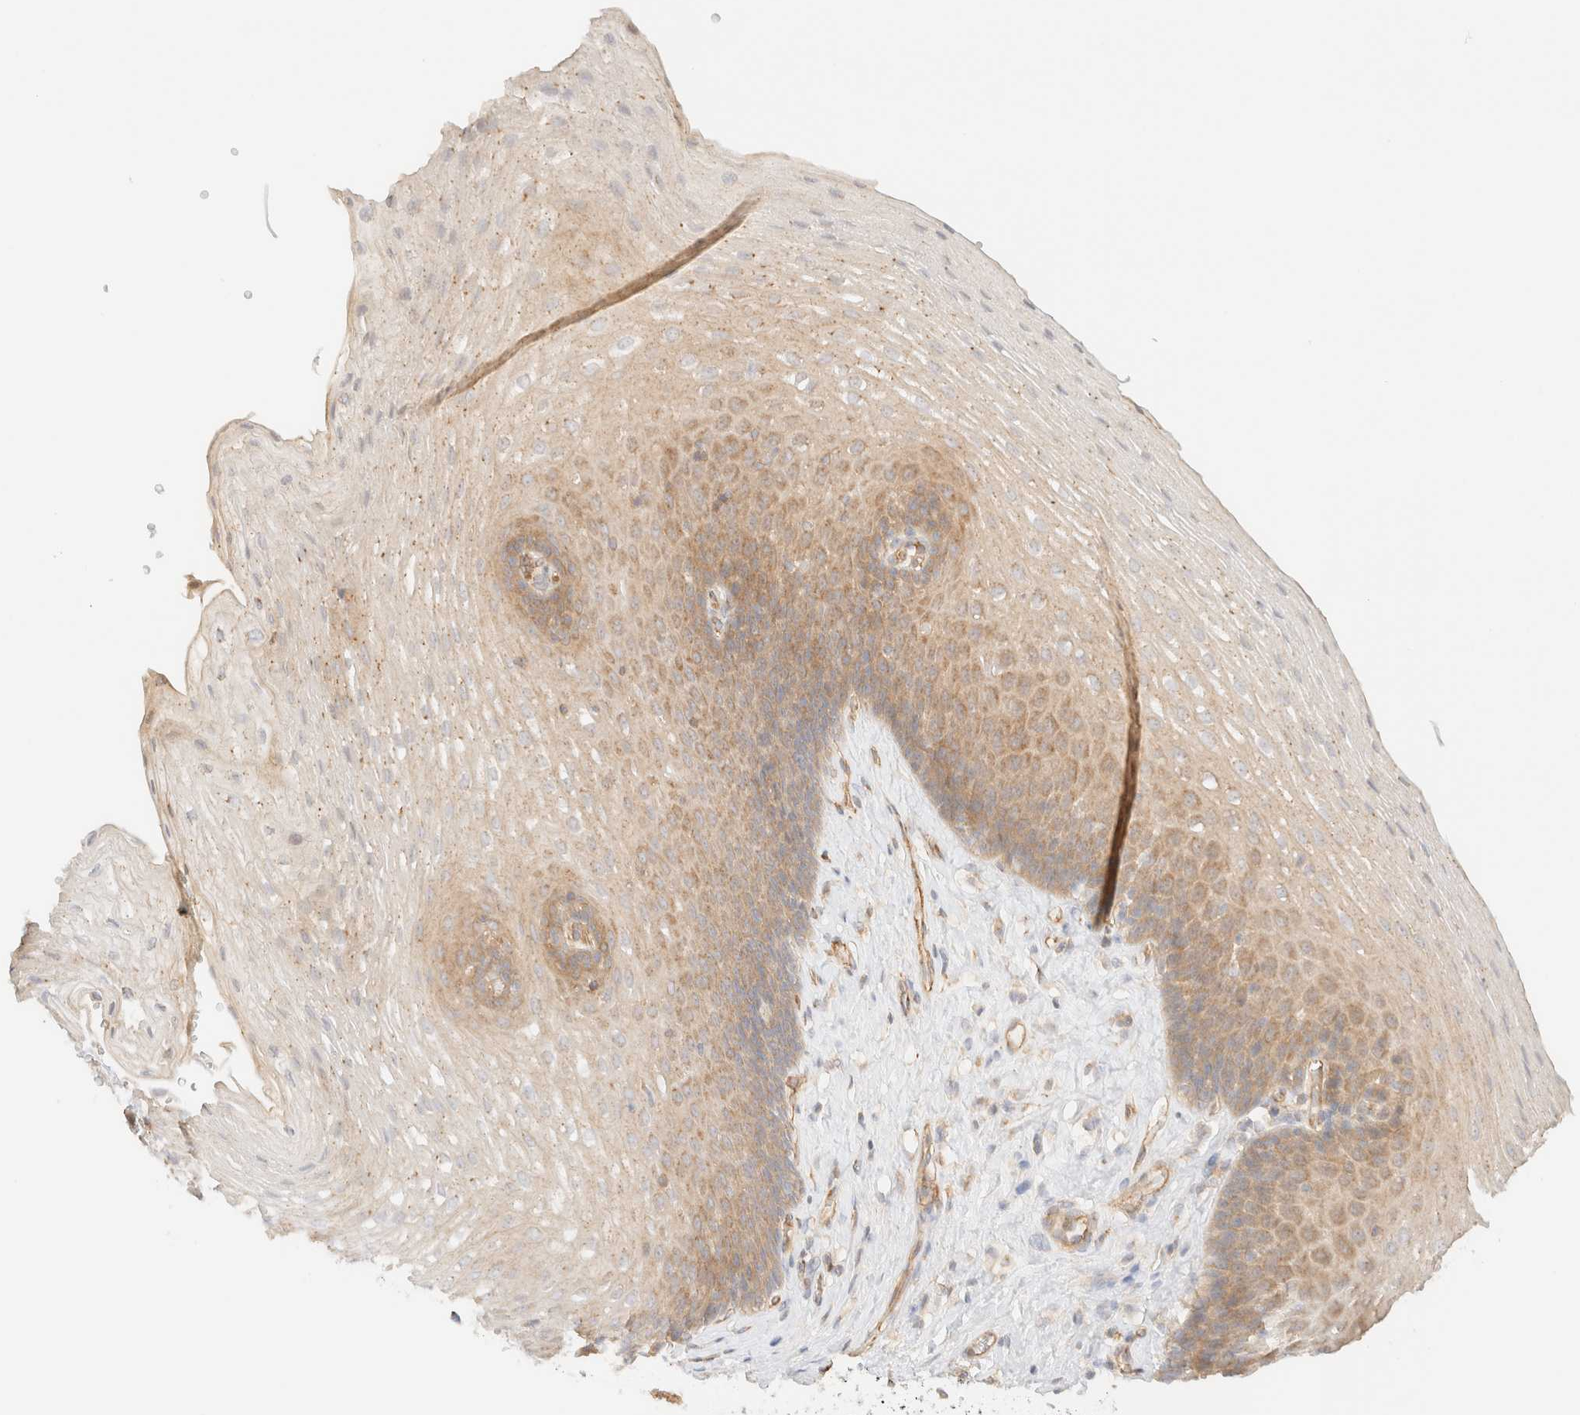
{"staining": {"intensity": "moderate", "quantity": "25%-75%", "location": "cytoplasmic/membranous"}, "tissue": "esophagus", "cell_type": "Squamous epithelial cells", "image_type": "normal", "snomed": [{"axis": "morphology", "description": "Normal tissue, NOS"}, {"axis": "topography", "description": "Esophagus"}], "caption": "Immunohistochemical staining of normal esophagus shows 25%-75% levels of moderate cytoplasmic/membranous protein positivity in about 25%-75% of squamous epithelial cells. Using DAB (3,3'-diaminobenzidine) (brown) and hematoxylin (blue) stains, captured at high magnification using brightfield microscopy.", "gene": "MYO10", "patient": {"sex": "female", "age": 66}}